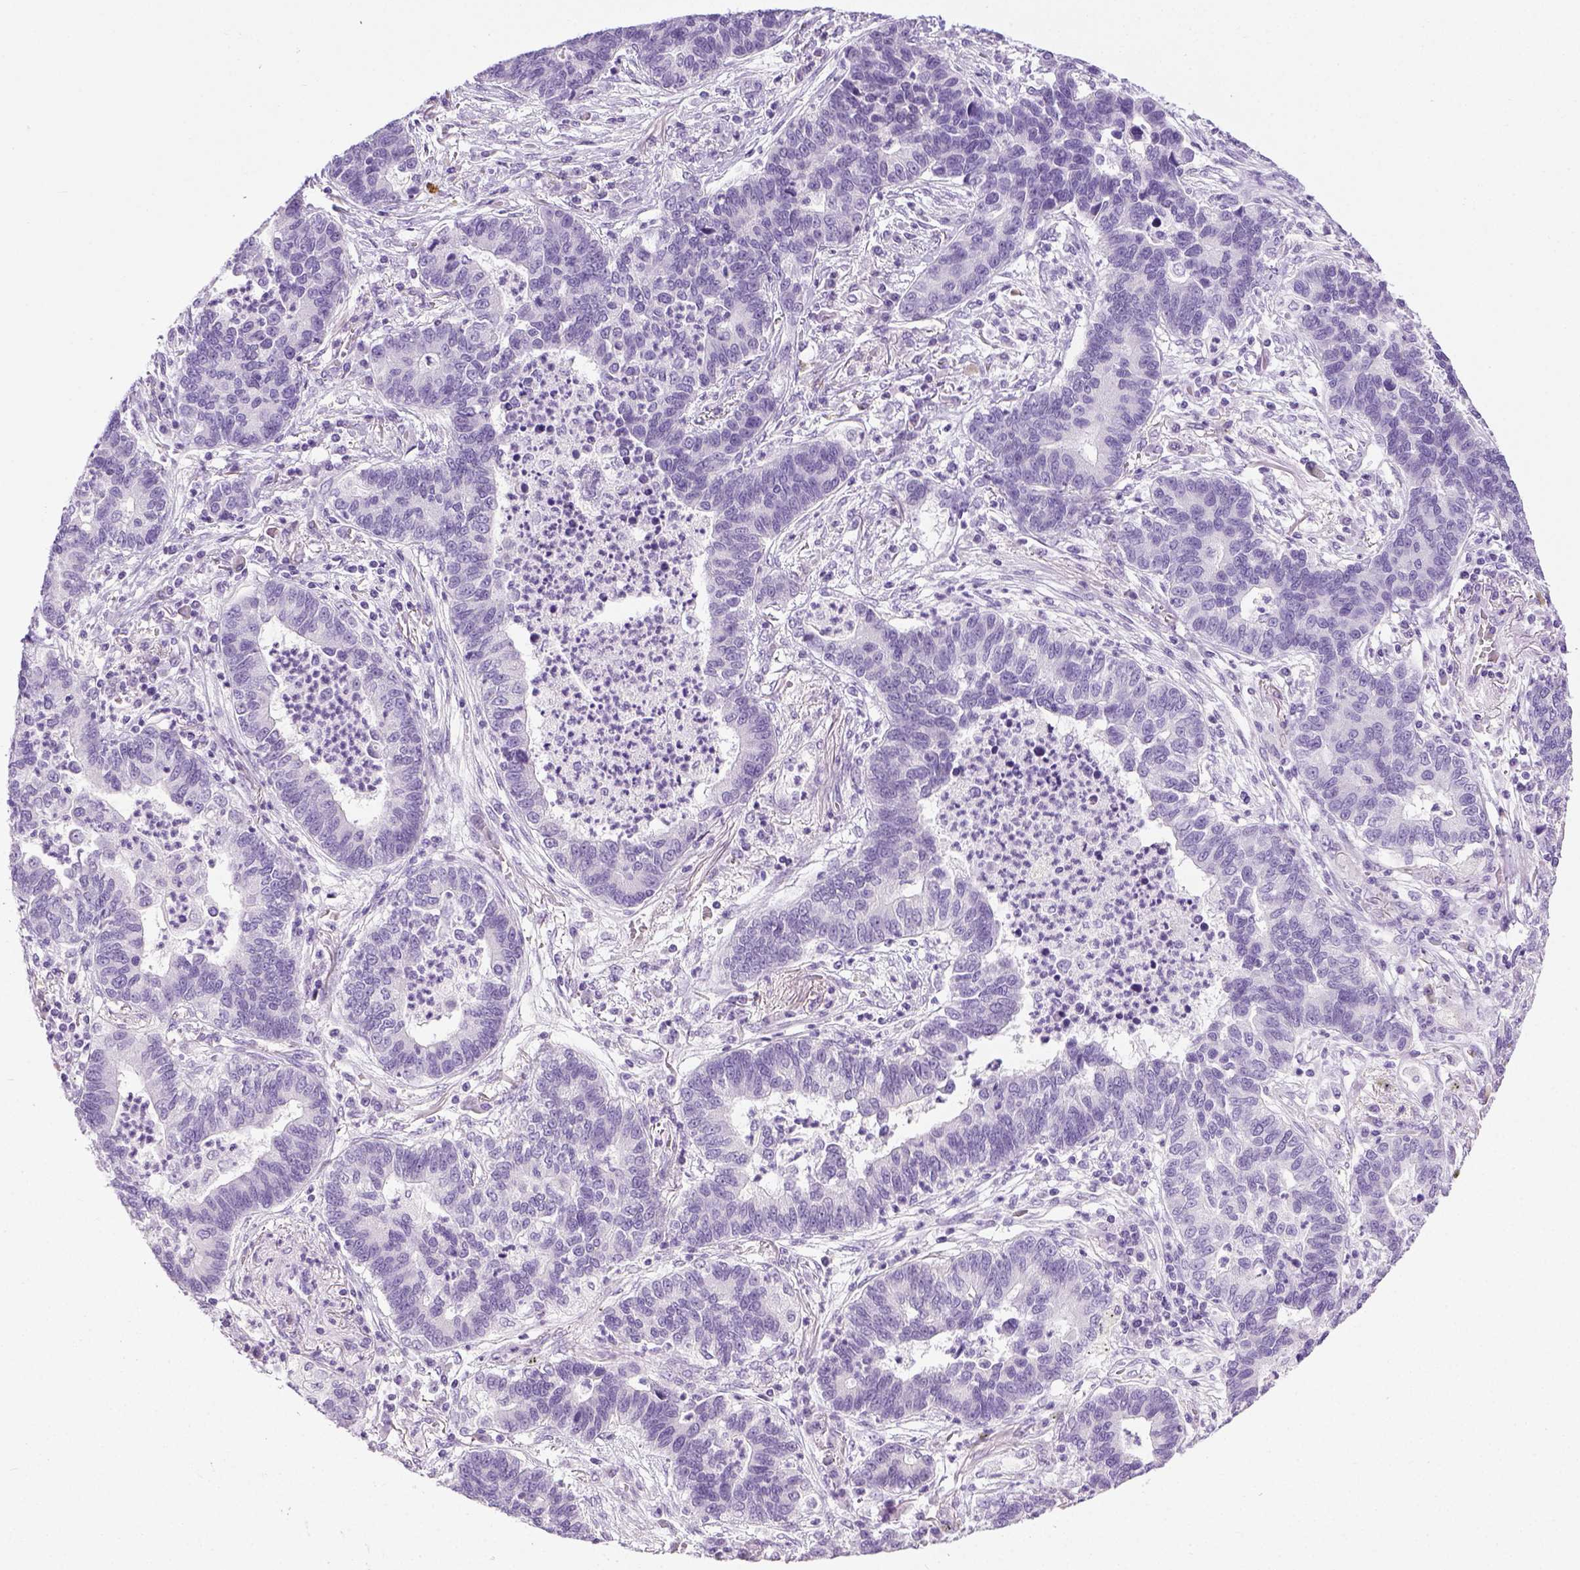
{"staining": {"intensity": "negative", "quantity": "none", "location": "none"}, "tissue": "lung cancer", "cell_type": "Tumor cells", "image_type": "cancer", "snomed": [{"axis": "morphology", "description": "Adenocarcinoma, NOS"}, {"axis": "topography", "description": "Lung"}], "caption": "Human lung cancer stained for a protein using immunohistochemistry (IHC) shows no expression in tumor cells.", "gene": "LGSN", "patient": {"sex": "female", "age": 57}}